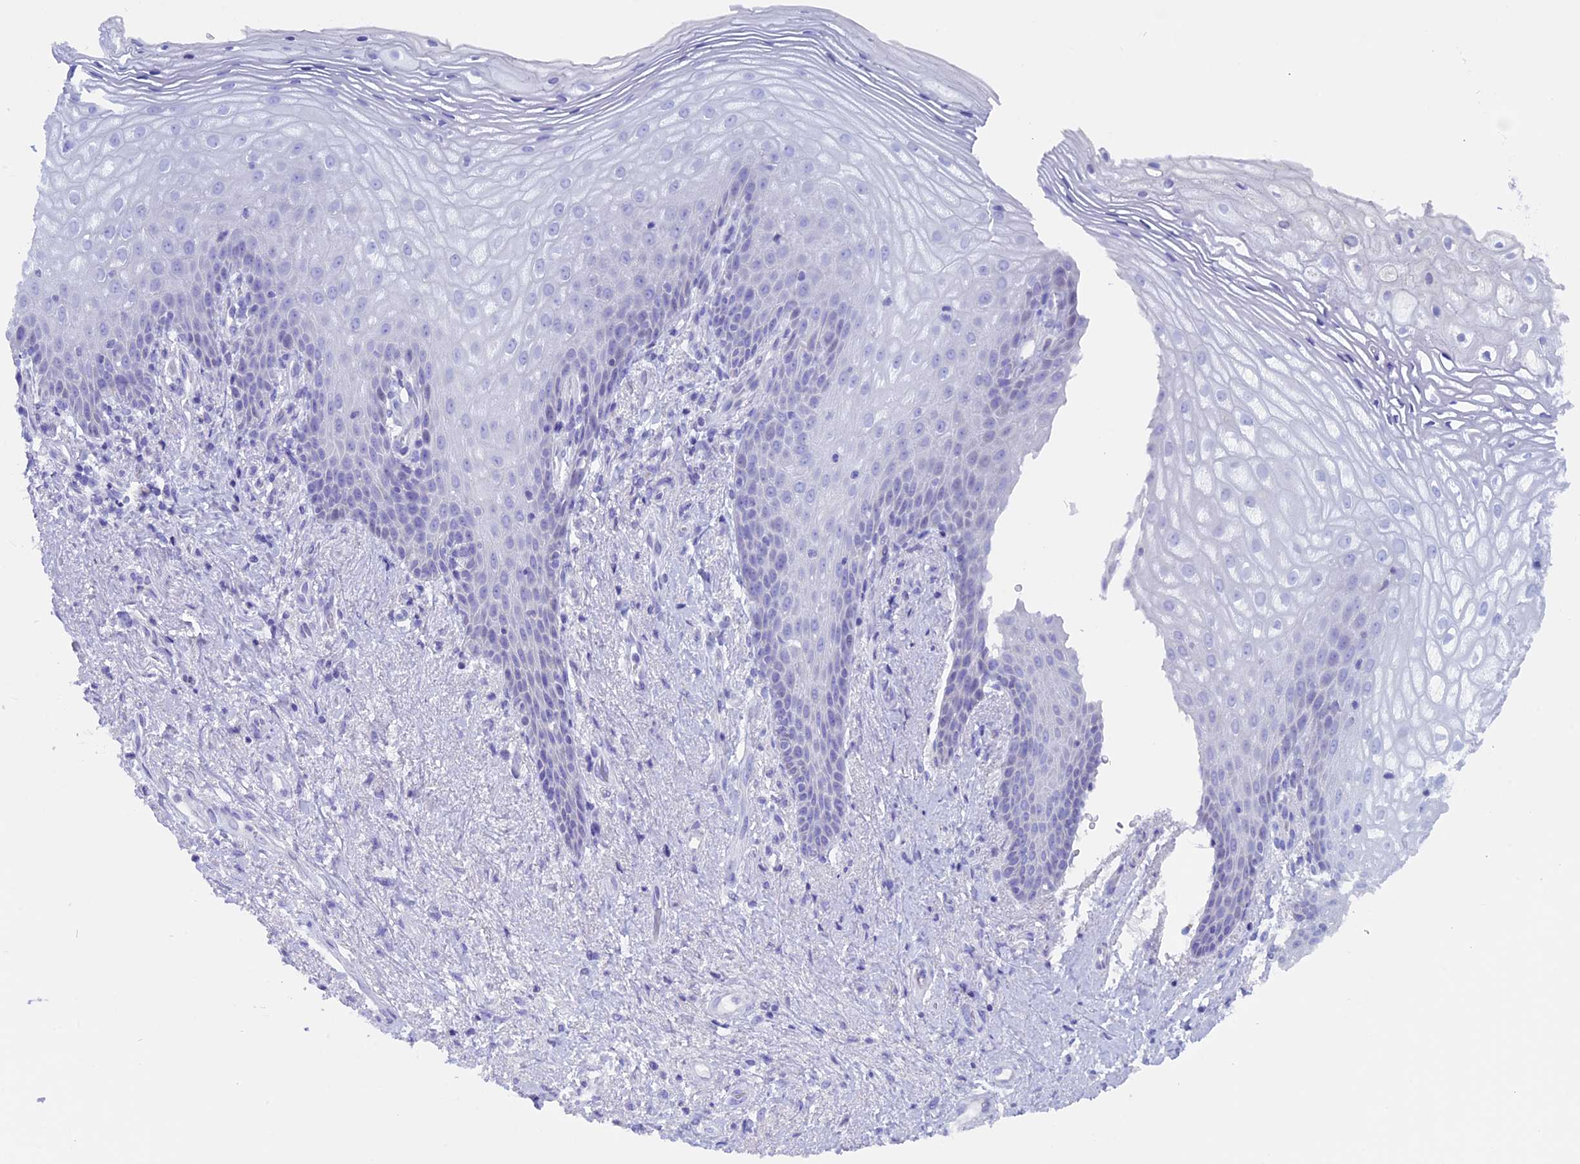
{"staining": {"intensity": "negative", "quantity": "none", "location": "none"}, "tissue": "vagina", "cell_type": "Squamous epithelial cells", "image_type": "normal", "snomed": [{"axis": "morphology", "description": "Normal tissue, NOS"}, {"axis": "topography", "description": "Vagina"}], "caption": "A high-resolution histopathology image shows immunohistochemistry (IHC) staining of benign vagina, which displays no significant expression in squamous epithelial cells.", "gene": "ZNF563", "patient": {"sex": "female", "age": 60}}